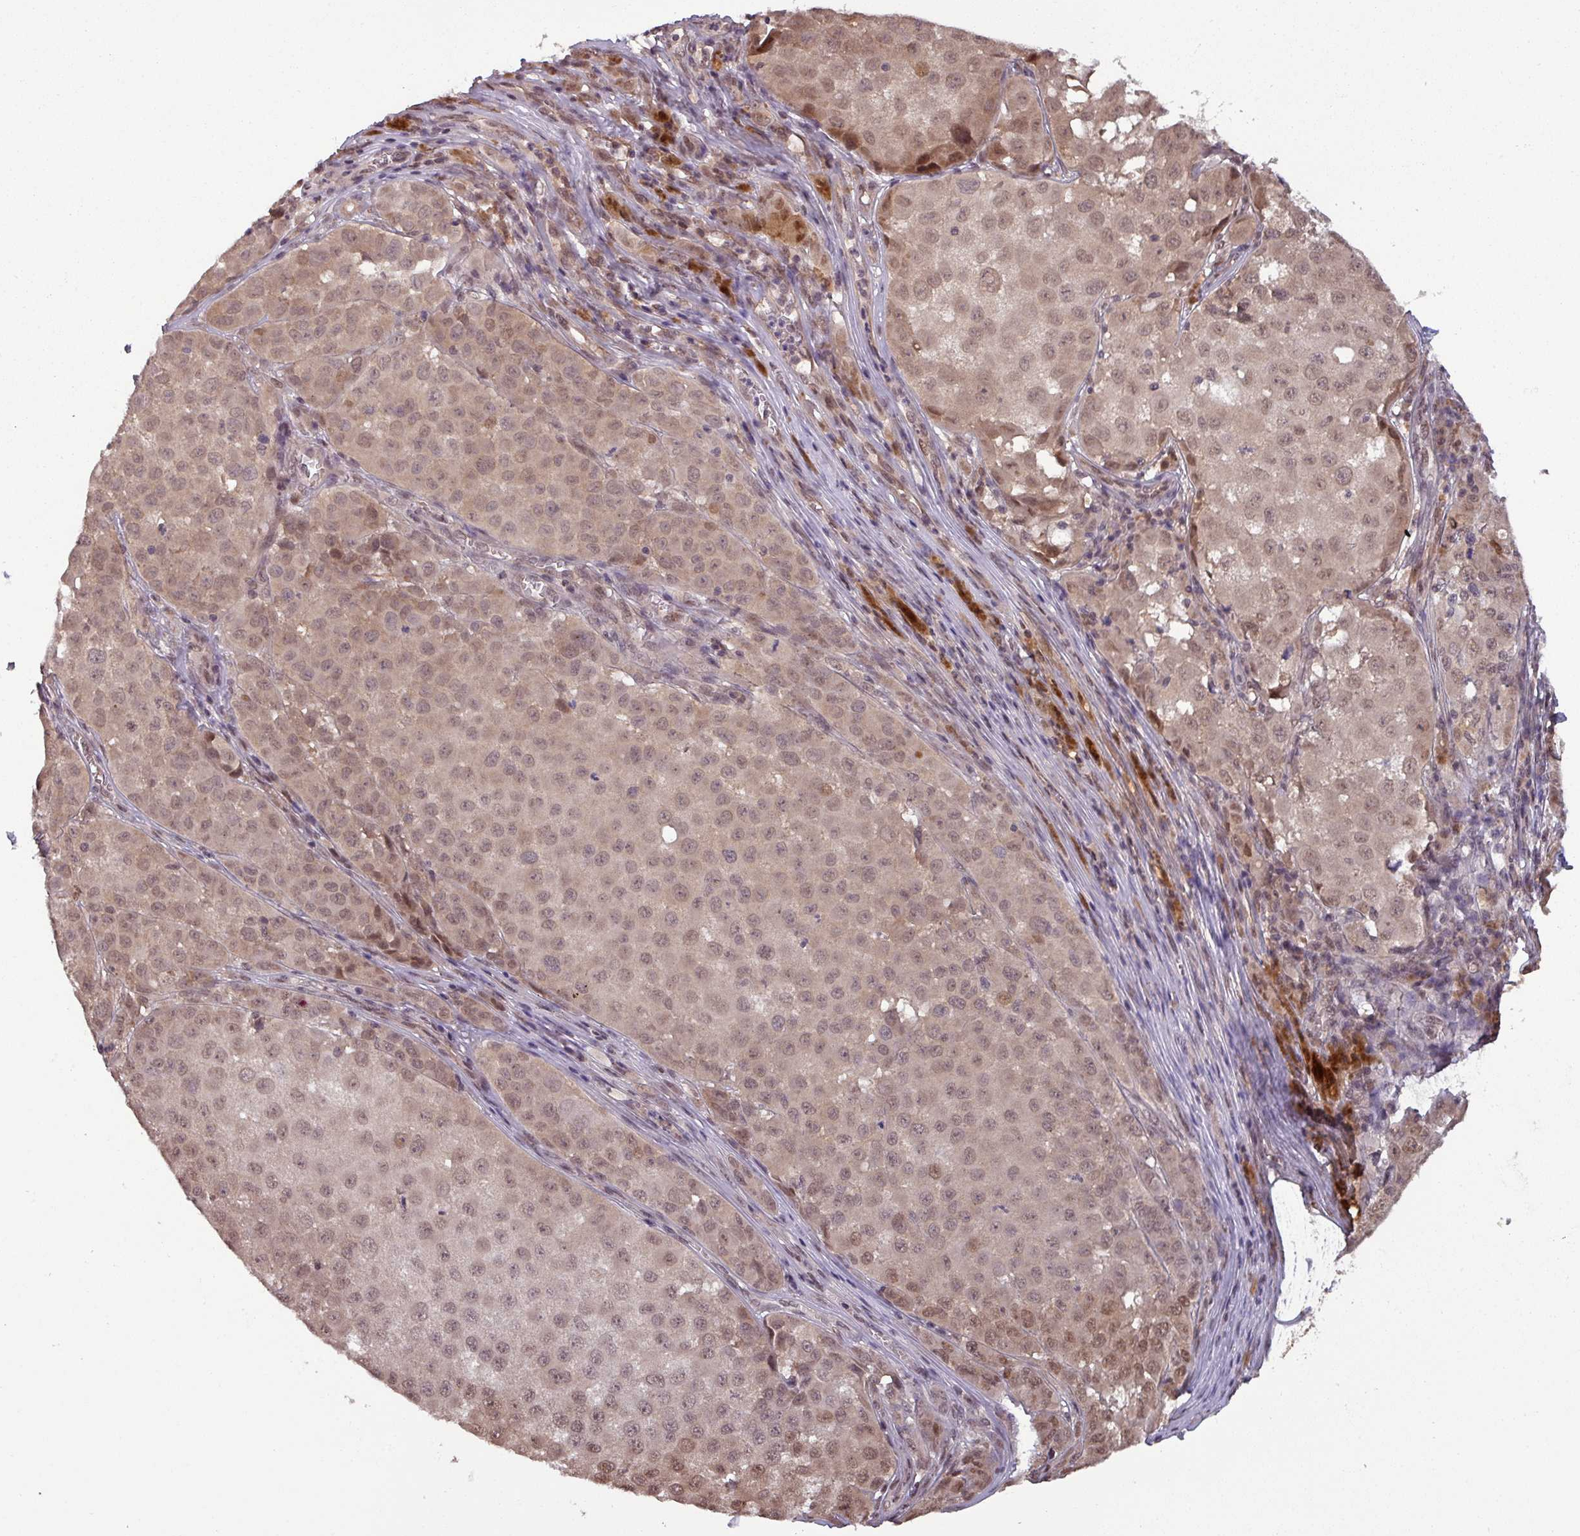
{"staining": {"intensity": "weak", "quantity": ">75%", "location": "cytoplasmic/membranous,nuclear"}, "tissue": "melanoma", "cell_type": "Tumor cells", "image_type": "cancer", "snomed": [{"axis": "morphology", "description": "Malignant melanoma, NOS"}, {"axis": "topography", "description": "Skin"}], "caption": "Immunohistochemistry (IHC) photomicrograph of malignant melanoma stained for a protein (brown), which shows low levels of weak cytoplasmic/membranous and nuclear staining in about >75% of tumor cells.", "gene": "NOB1", "patient": {"sex": "male", "age": 64}}